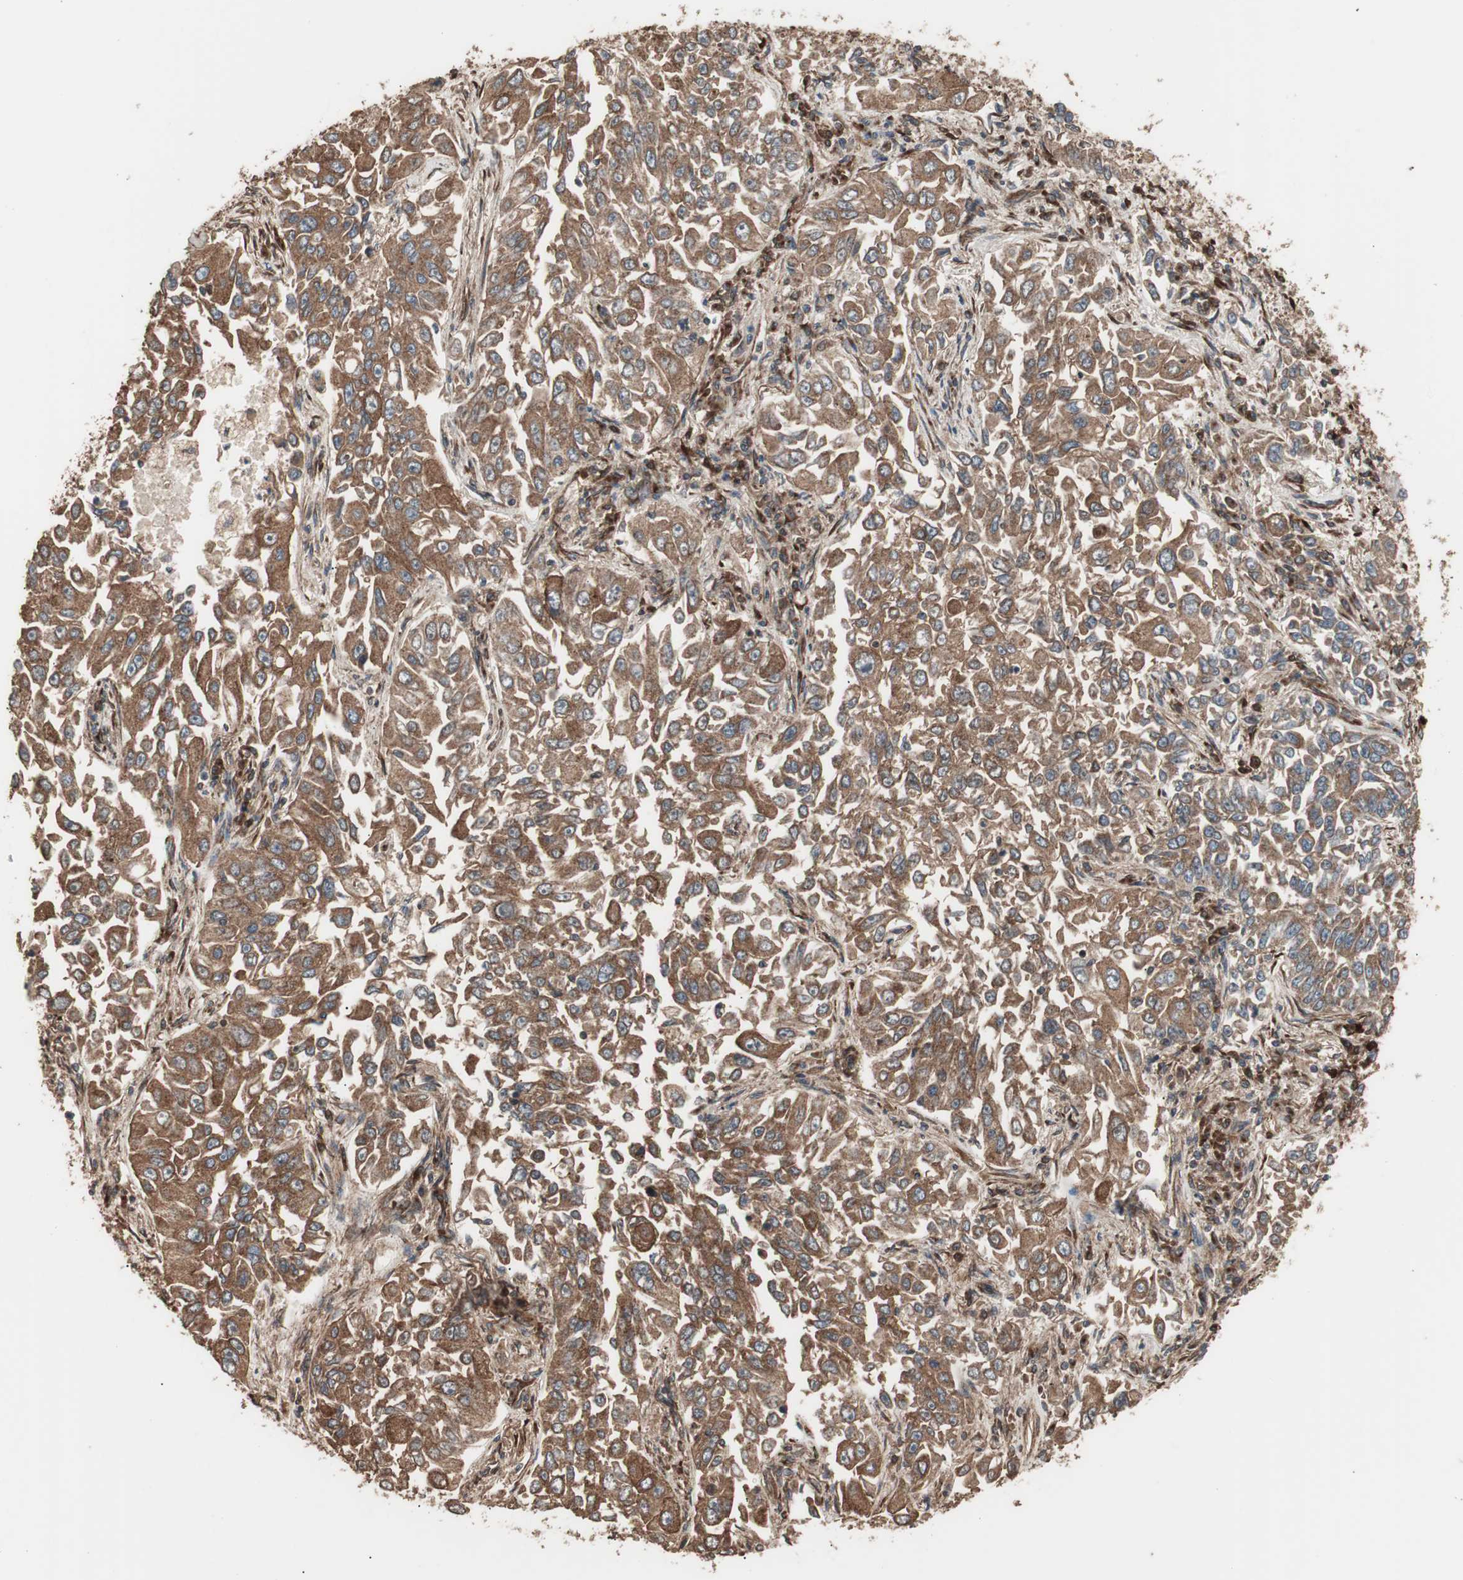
{"staining": {"intensity": "strong", "quantity": ">75%", "location": "cytoplasmic/membranous"}, "tissue": "lung cancer", "cell_type": "Tumor cells", "image_type": "cancer", "snomed": [{"axis": "morphology", "description": "Adenocarcinoma, NOS"}, {"axis": "topography", "description": "Lung"}], "caption": "An IHC image of neoplastic tissue is shown. Protein staining in brown shows strong cytoplasmic/membranous positivity in lung adenocarcinoma within tumor cells. Ihc stains the protein in brown and the nuclei are stained blue.", "gene": "LZTS1", "patient": {"sex": "male", "age": 84}}